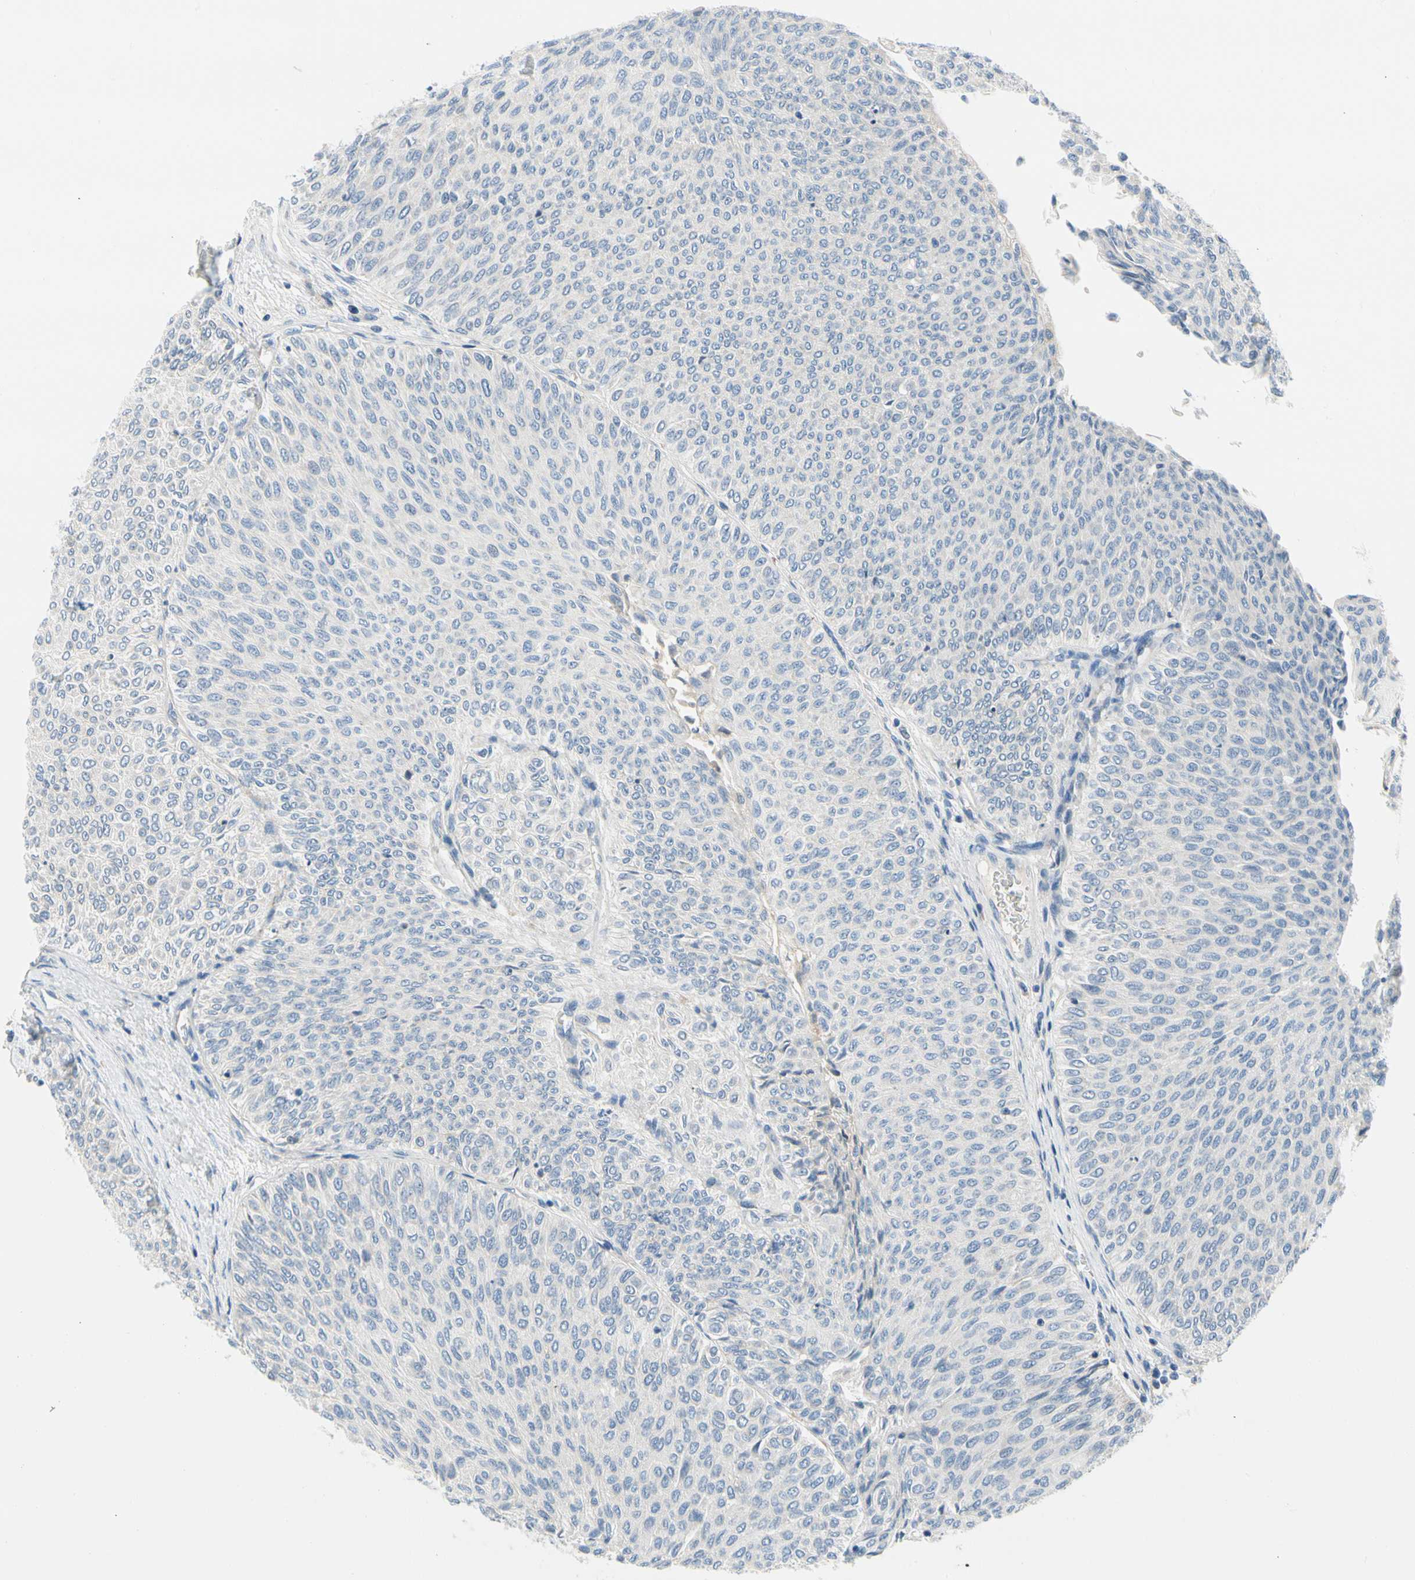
{"staining": {"intensity": "negative", "quantity": "none", "location": "none"}, "tissue": "urothelial cancer", "cell_type": "Tumor cells", "image_type": "cancer", "snomed": [{"axis": "morphology", "description": "Urothelial carcinoma, Low grade"}, {"axis": "topography", "description": "Urinary bladder"}], "caption": "Immunohistochemical staining of human urothelial cancer shows no significant staining in tumor cells. (Immunohistochemistry (ihc), brightfield microscopy, high magnification).", "gene": "STXBP1", "patient": {"sex": "male", "age": 78}}